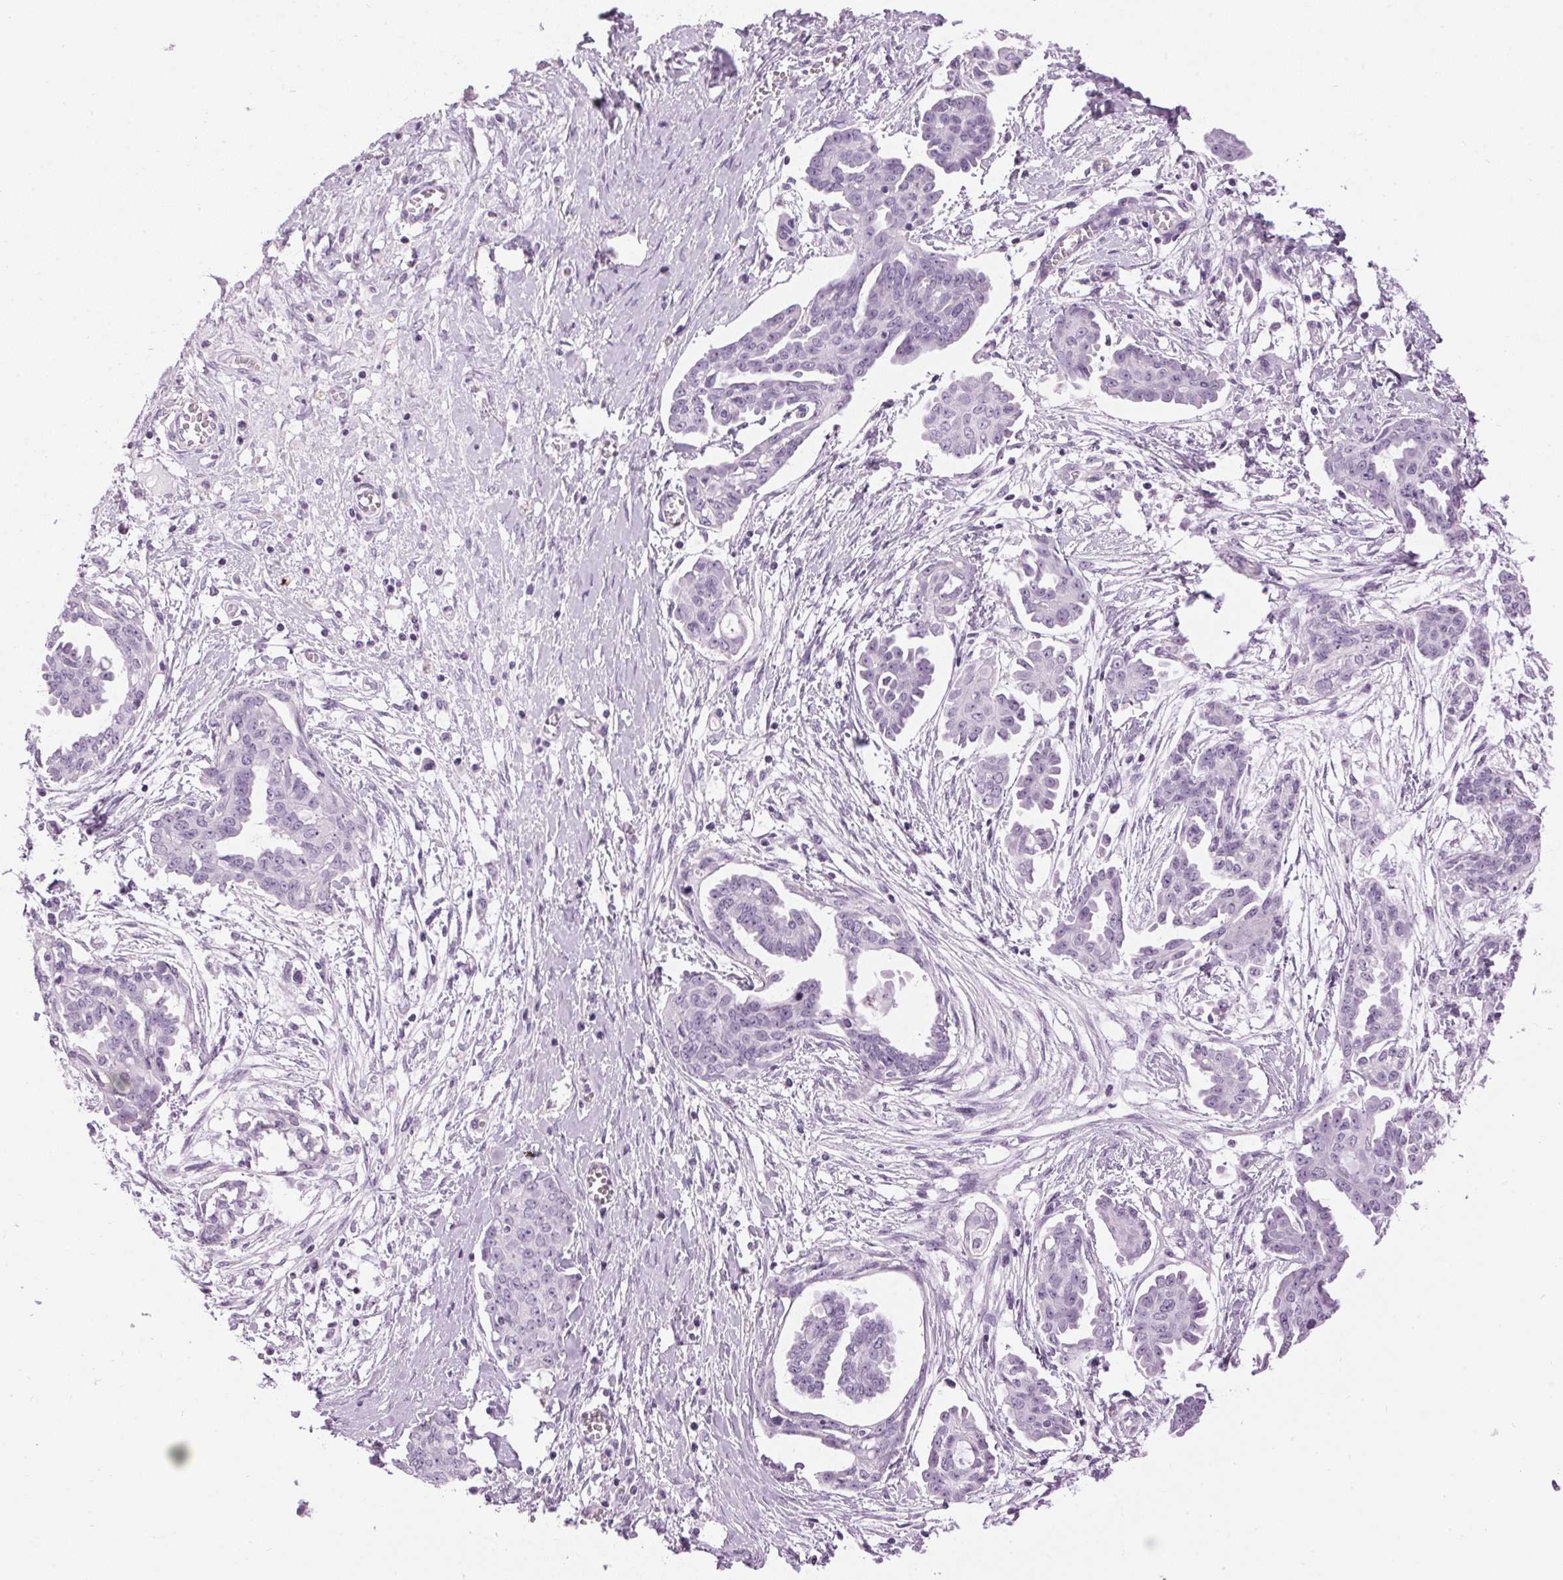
{"staining": {"intensity": "negative", "quantity": "none", "location": "none"}, "tissue": "ovarian cancer", "cell_type": "Tumor cells", "image_type": "cancer", "snomed": [{"axis": "morphology", "description": "Cystadenocarcinoma, serous, NOS"}, {"axis": "topography", "description": "Ovary"}], "caption": "A high-resolution photomicrograph shows immunohistochemistry staining of ovarian cancer (serous cystadenocarcinoma), which displays no significant expression in tumor cells.", "gene": "SP7", "patient": {"sex": "female", "age": 71}}